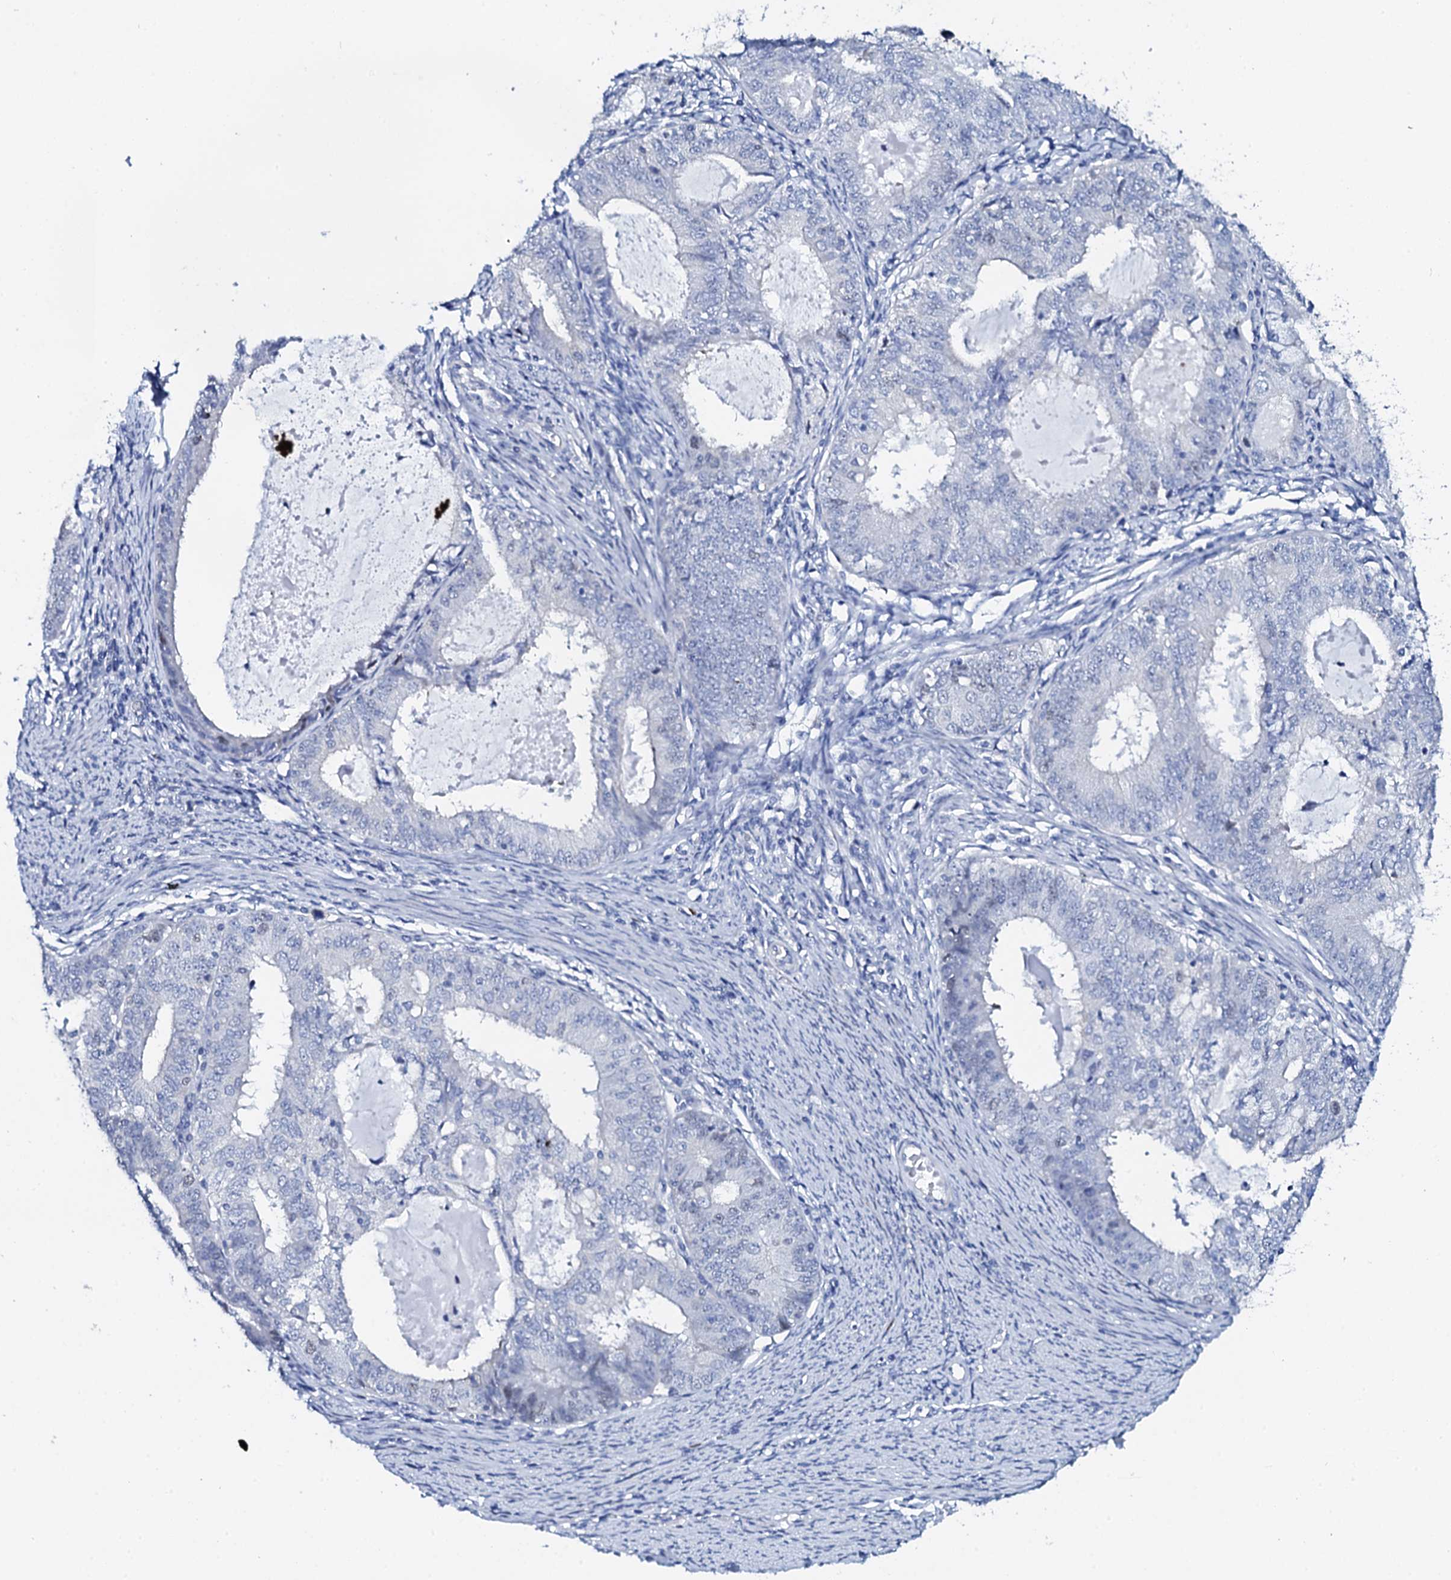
{"staining": {"intensity": "negative", "quantity": "none", "location": "none"}, "tissue": "endometrial cancer", "cell_type": "Tumor cells", "image_type": "cancer", "snomed": [{"axis": "morphology", "description": "Adenocarcinoma, NOS"}, {"axis": "topography", "description": "Endometrium"}], "caption": "IHC photomicrograph of endometrial cancer stained for a protein (brown), which reveals no staining in tumor cells.", "gene": "NUDT13", "patient": {"sex": "female", "age": 57}}